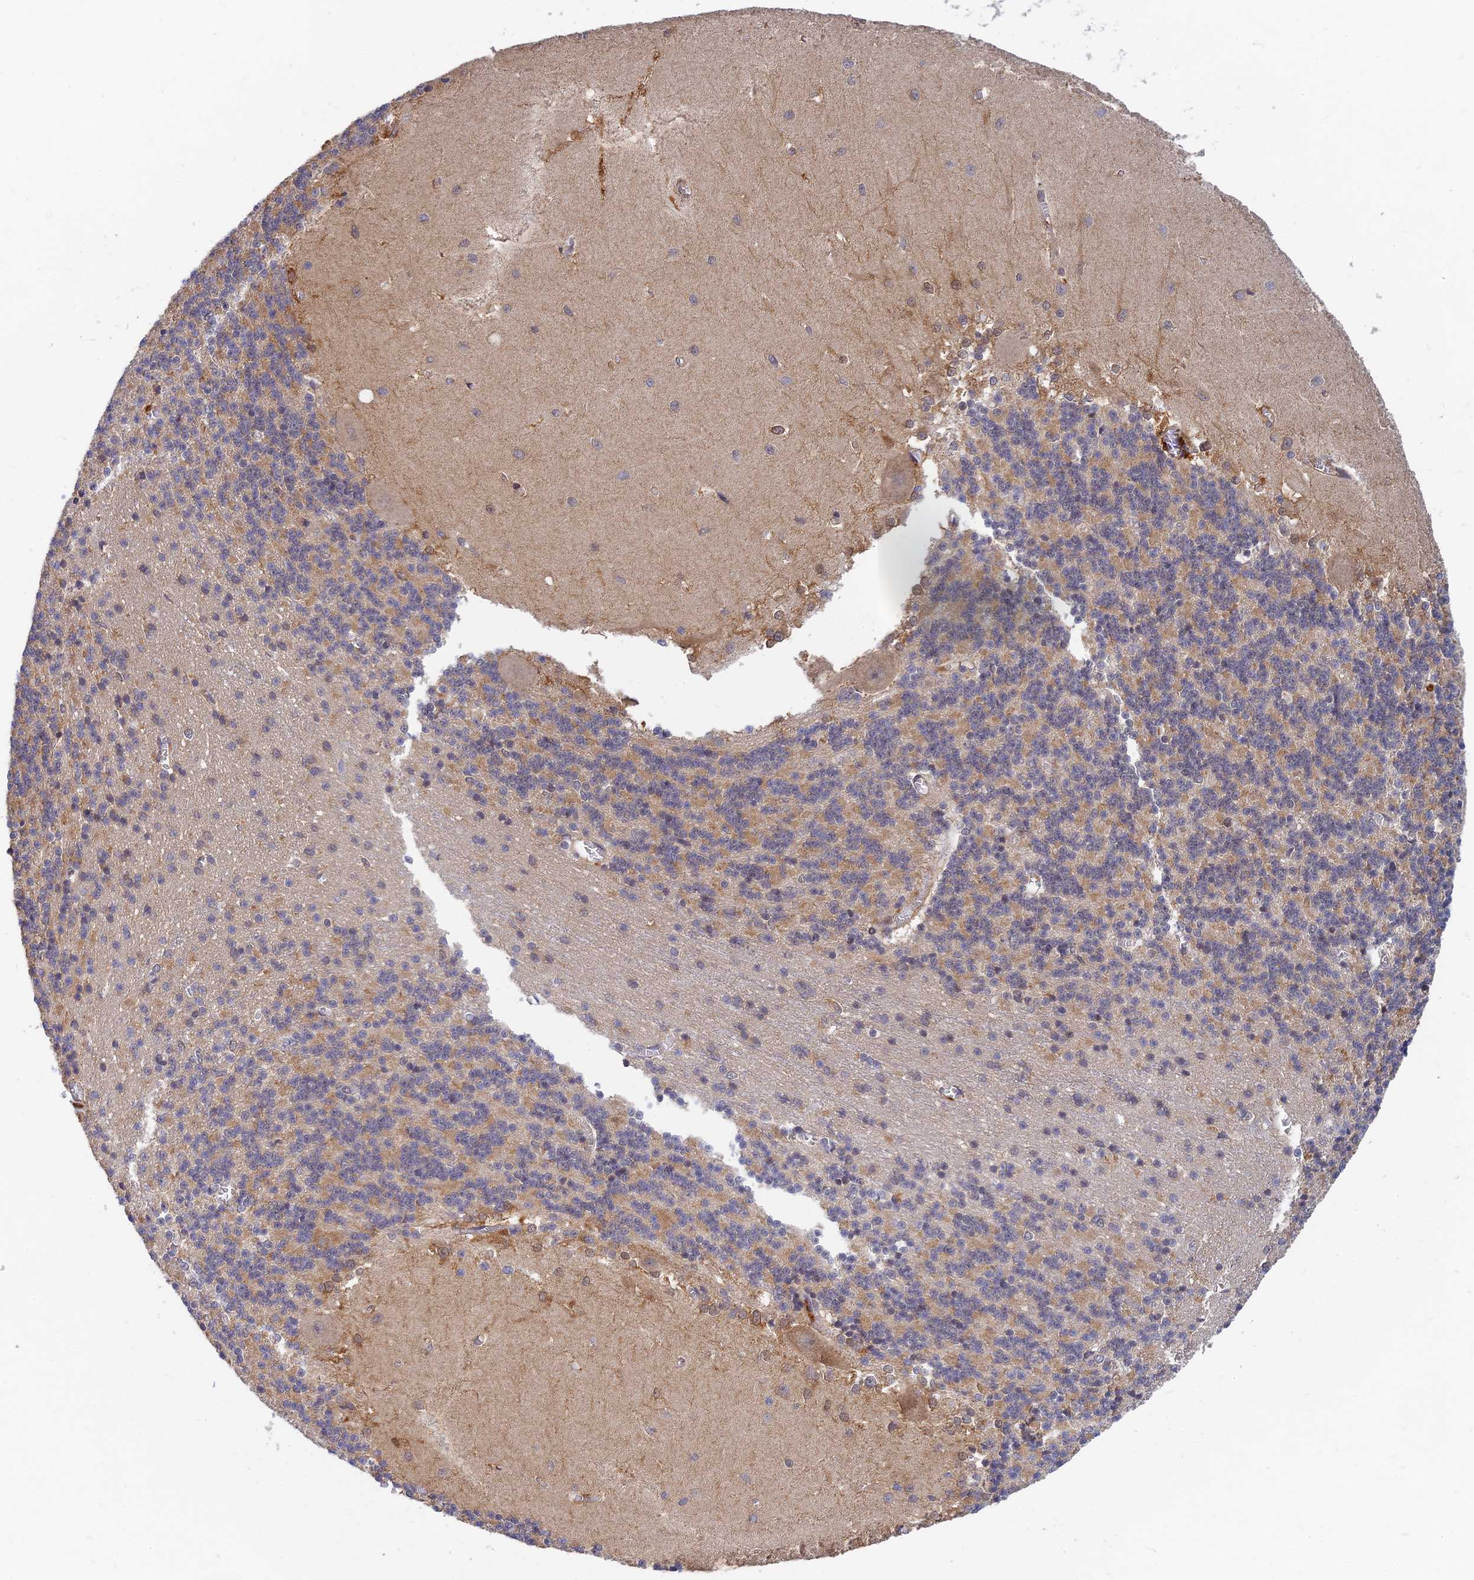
{"staining": {"intensity": "moderate", "quantity": ">75%", "location": "cytoplasmic/membranous"}, "tissue": "cerebellum", "cell_type": "Cells in granular layer", "image_type": "normal", "snomed": [{"axis": "morphology", "description": "Normal tissue, NOS"}, {"axis": "topography", "description": "Cerebellum"}], "caption": "Cells in granular layer display moderate cytoplasmic/membranous staining in approximately >75% of cells in normal cerebellum.", "gene": "FAM151B", "patient": {"sex": "male", "age": 37}}